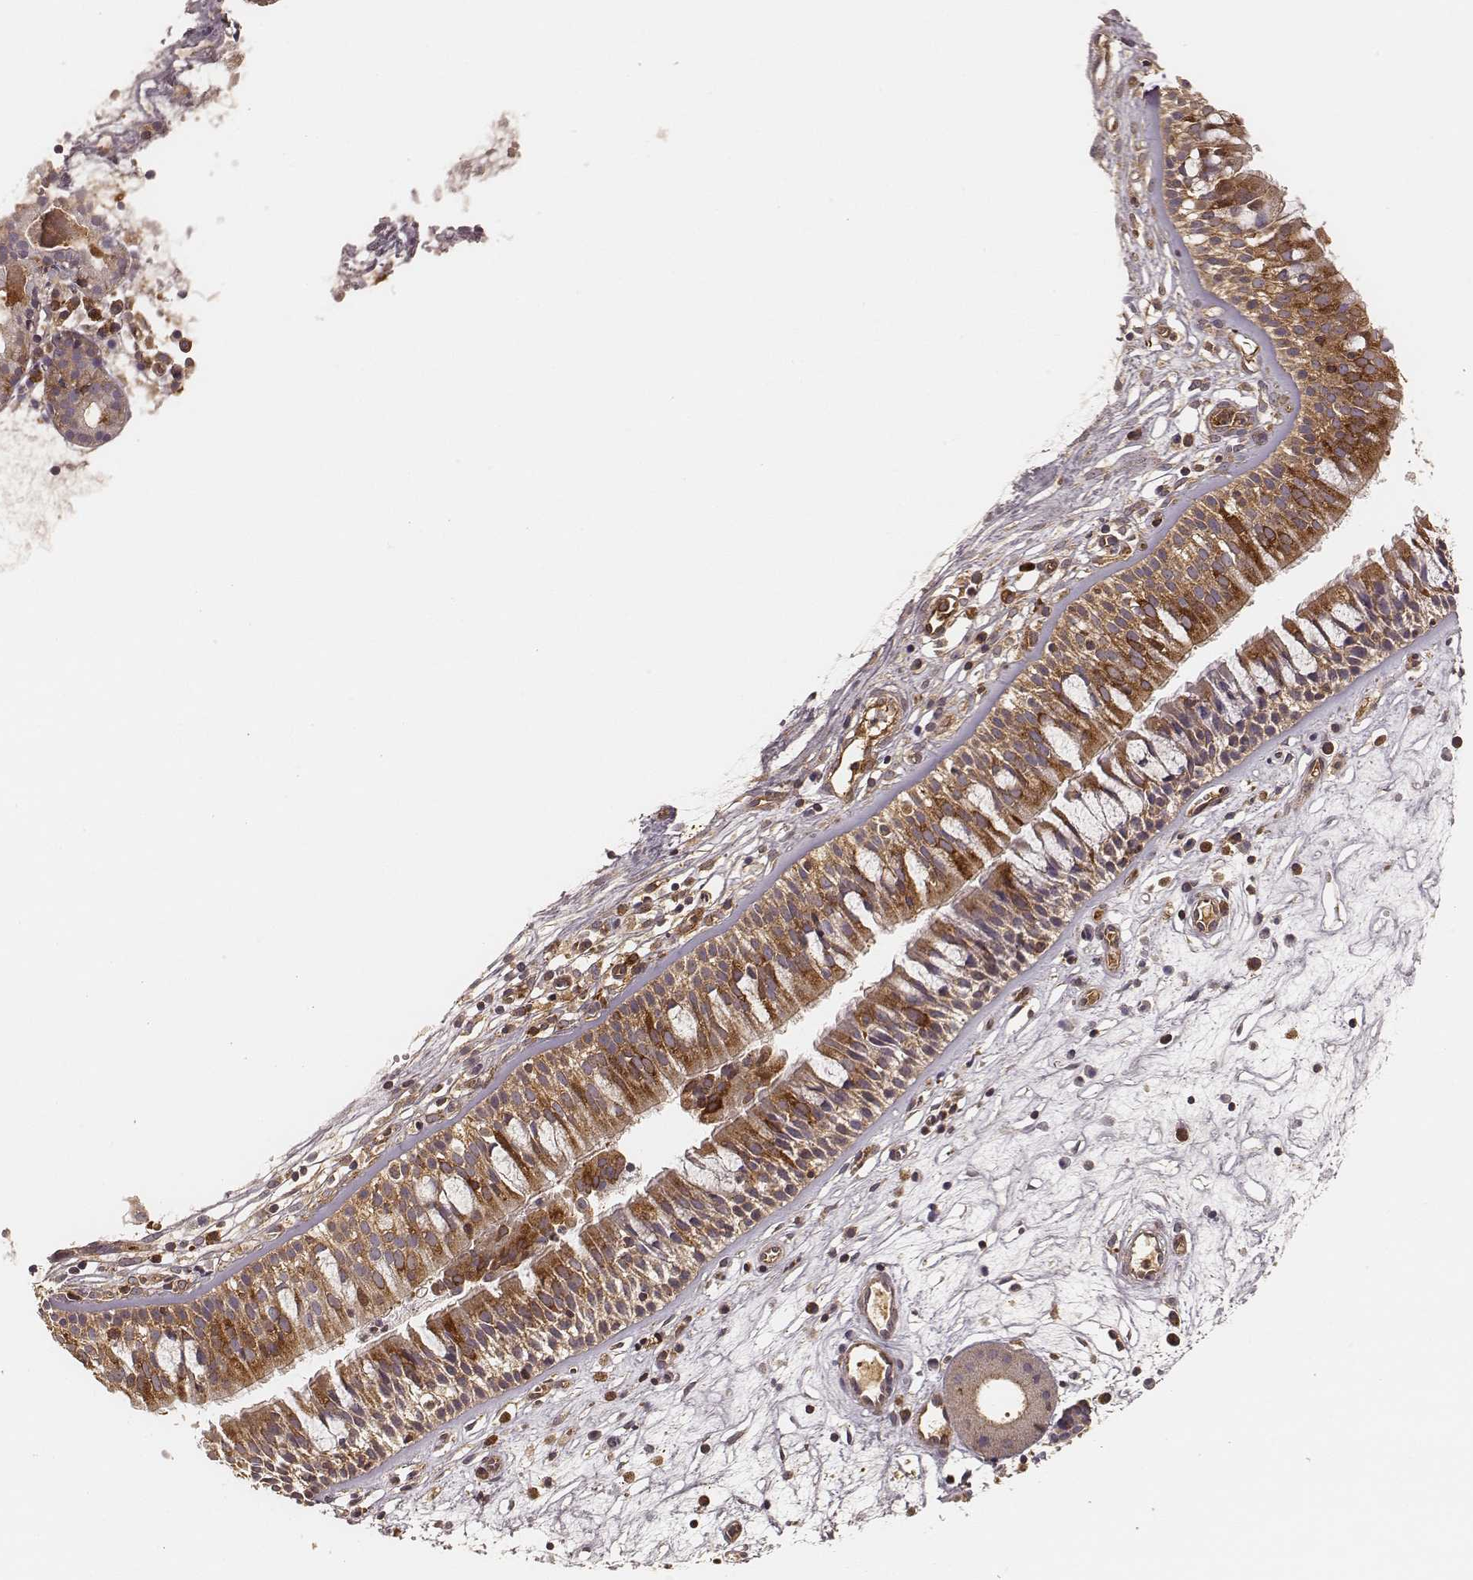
{"staining": {"intensity": "strong", "quantity": ">75%", "location": "cytoplasmic/membranous"}, "tissue": "nasopharynx", "cell_type": "Respiratory epithelial cells", "image_type": "normal", "snomed": [{"axis": "morphology", "description": "Normal tissue, NOS"}, {"axis": "topography", "description": "Nasopharynx"}], "caption": "Immunohistochemistry of benign nasopharynx exhibits high levels of strong cytoplasmic/membranous positivity in approximately >75% of respiratory epithelial cells.", "gene": "CARS1", "patient": {"sex": "female", "age": 68}}